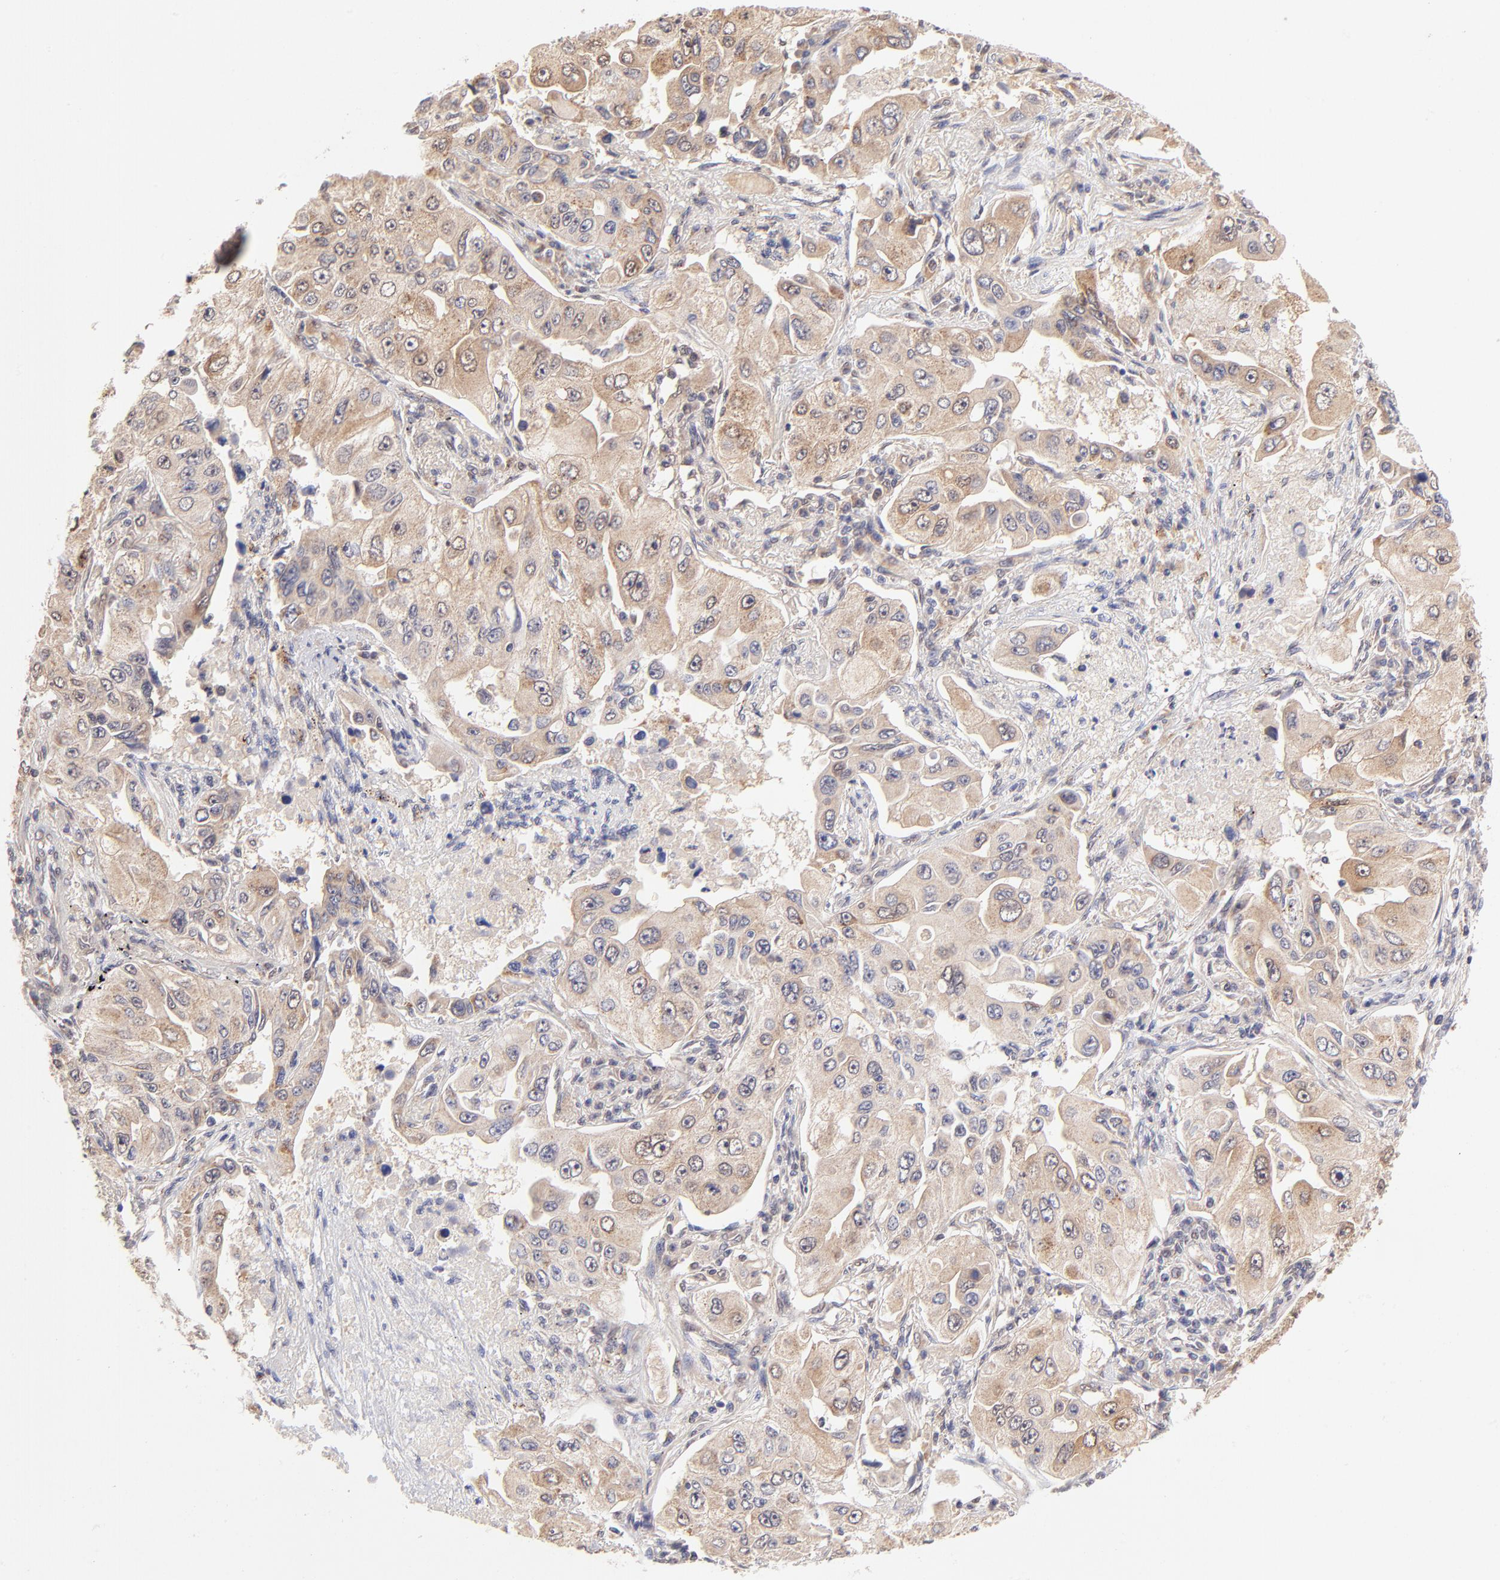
{"staining": {"intensity": "moderate", "quantity": "25%-75%", "location": "cytoplasmic/membranous"}, "tissue": "lung cancer", "cell_type": "Tumor cells", "image_type": "cancer", "snomed": [{"axis": "morphology", "description": "Adenocarcinoma, NOS"}, {"axis": "topography", "description": "Lung"}], "caption": "Immunohistochemistry (IHC) photomicrograph of neoplastic tissue: human lung cancer stained using immunohistochemistry demonstrates medium levels of moderate protein expression localized specifically in the cytoplasmic/membranous of tumor cells, appearing as a cytoplasmic/membranous brown color.", "gene": "UBE2H", "patient": {"sex": "male", "age": 84}}